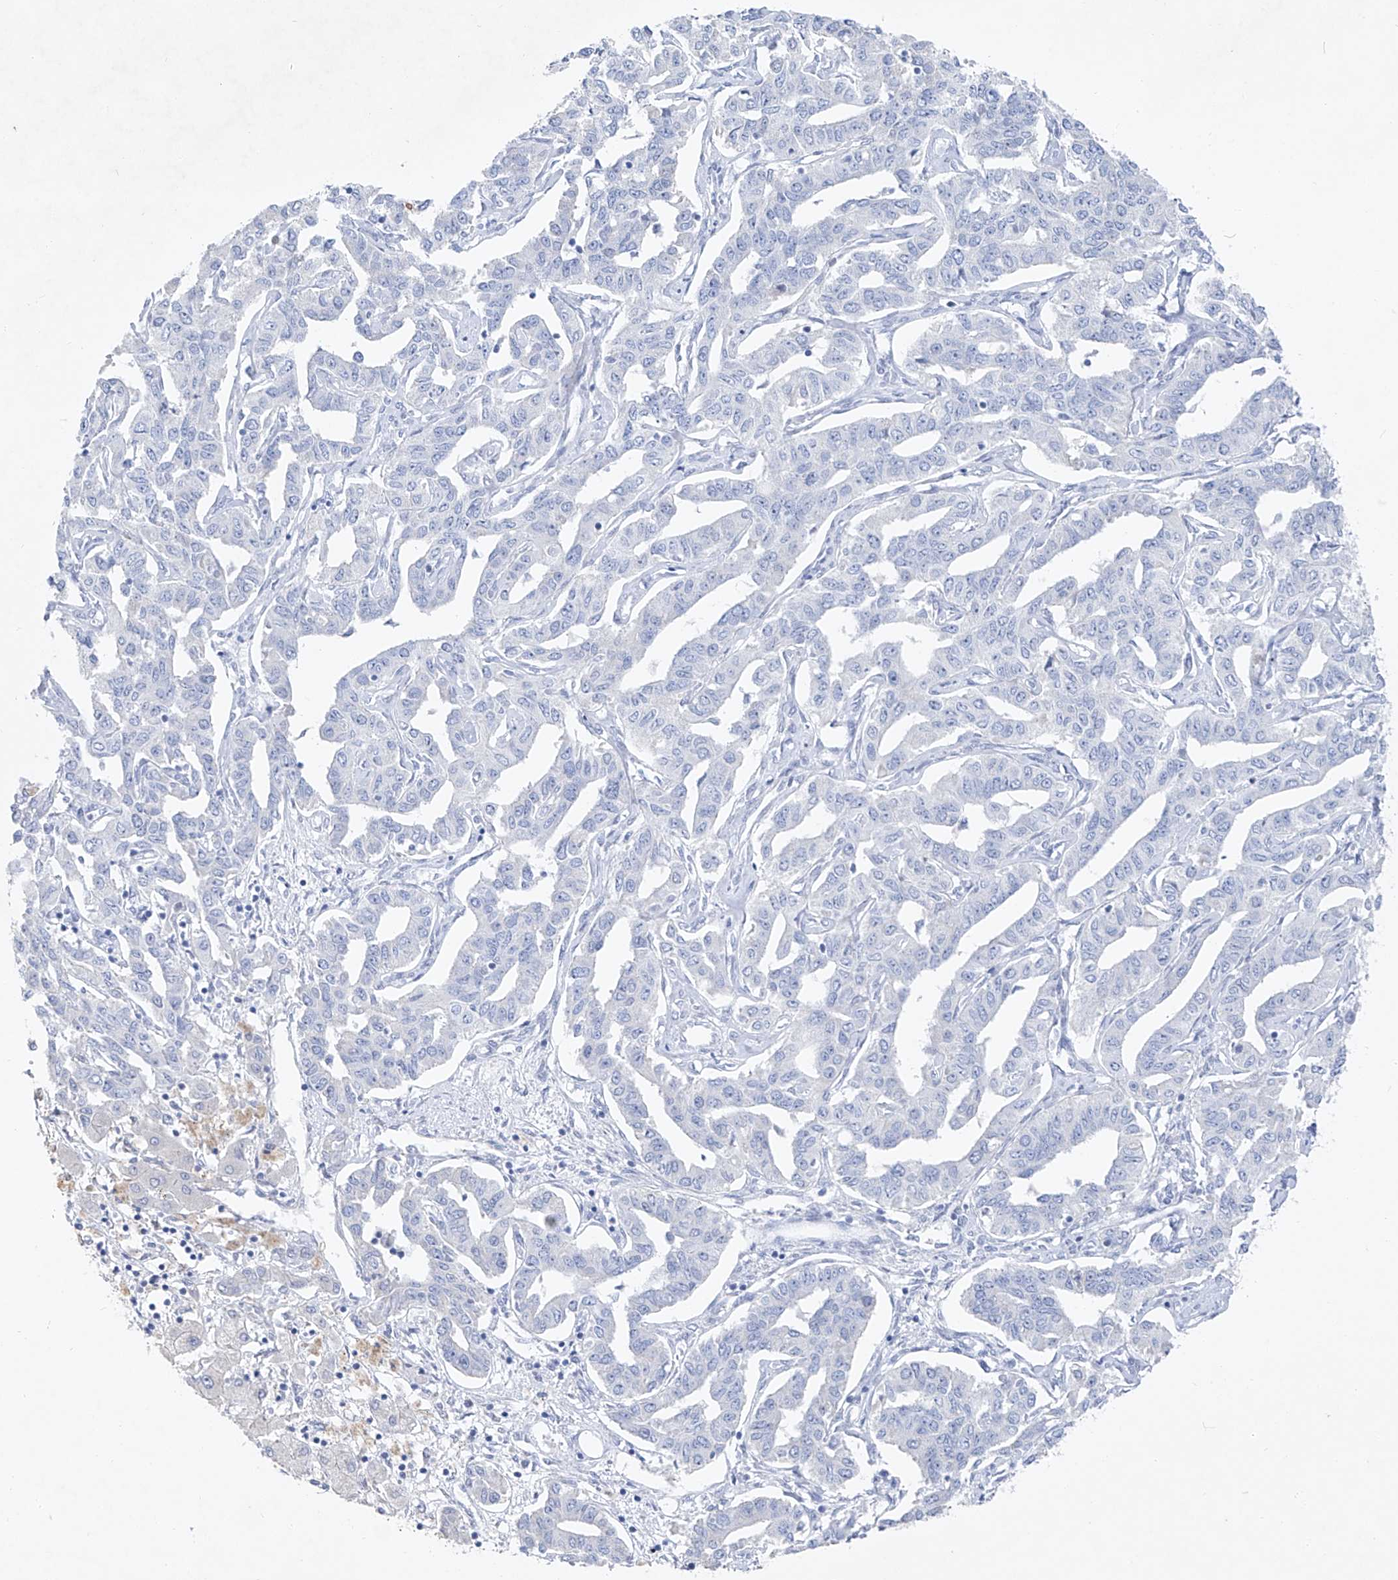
{"staining": {"intensity": "negative", "quantity": "none", "location": "none"}, "tissue": "liver cancer", "cell_type": "Tumor cells", "image_type": "cancer", "snomed": [{"axis": "morphology", "description": "Cholangiocarcinoma"}, {"axis": "topography", "description": "Liver"}], "caption": "An IHC histopathology image of liver cancer is shown. There is no staining in tumor cells of liver cancer.", "gene": "FRS3", "patient": {"sex": "male", "age": 59}}